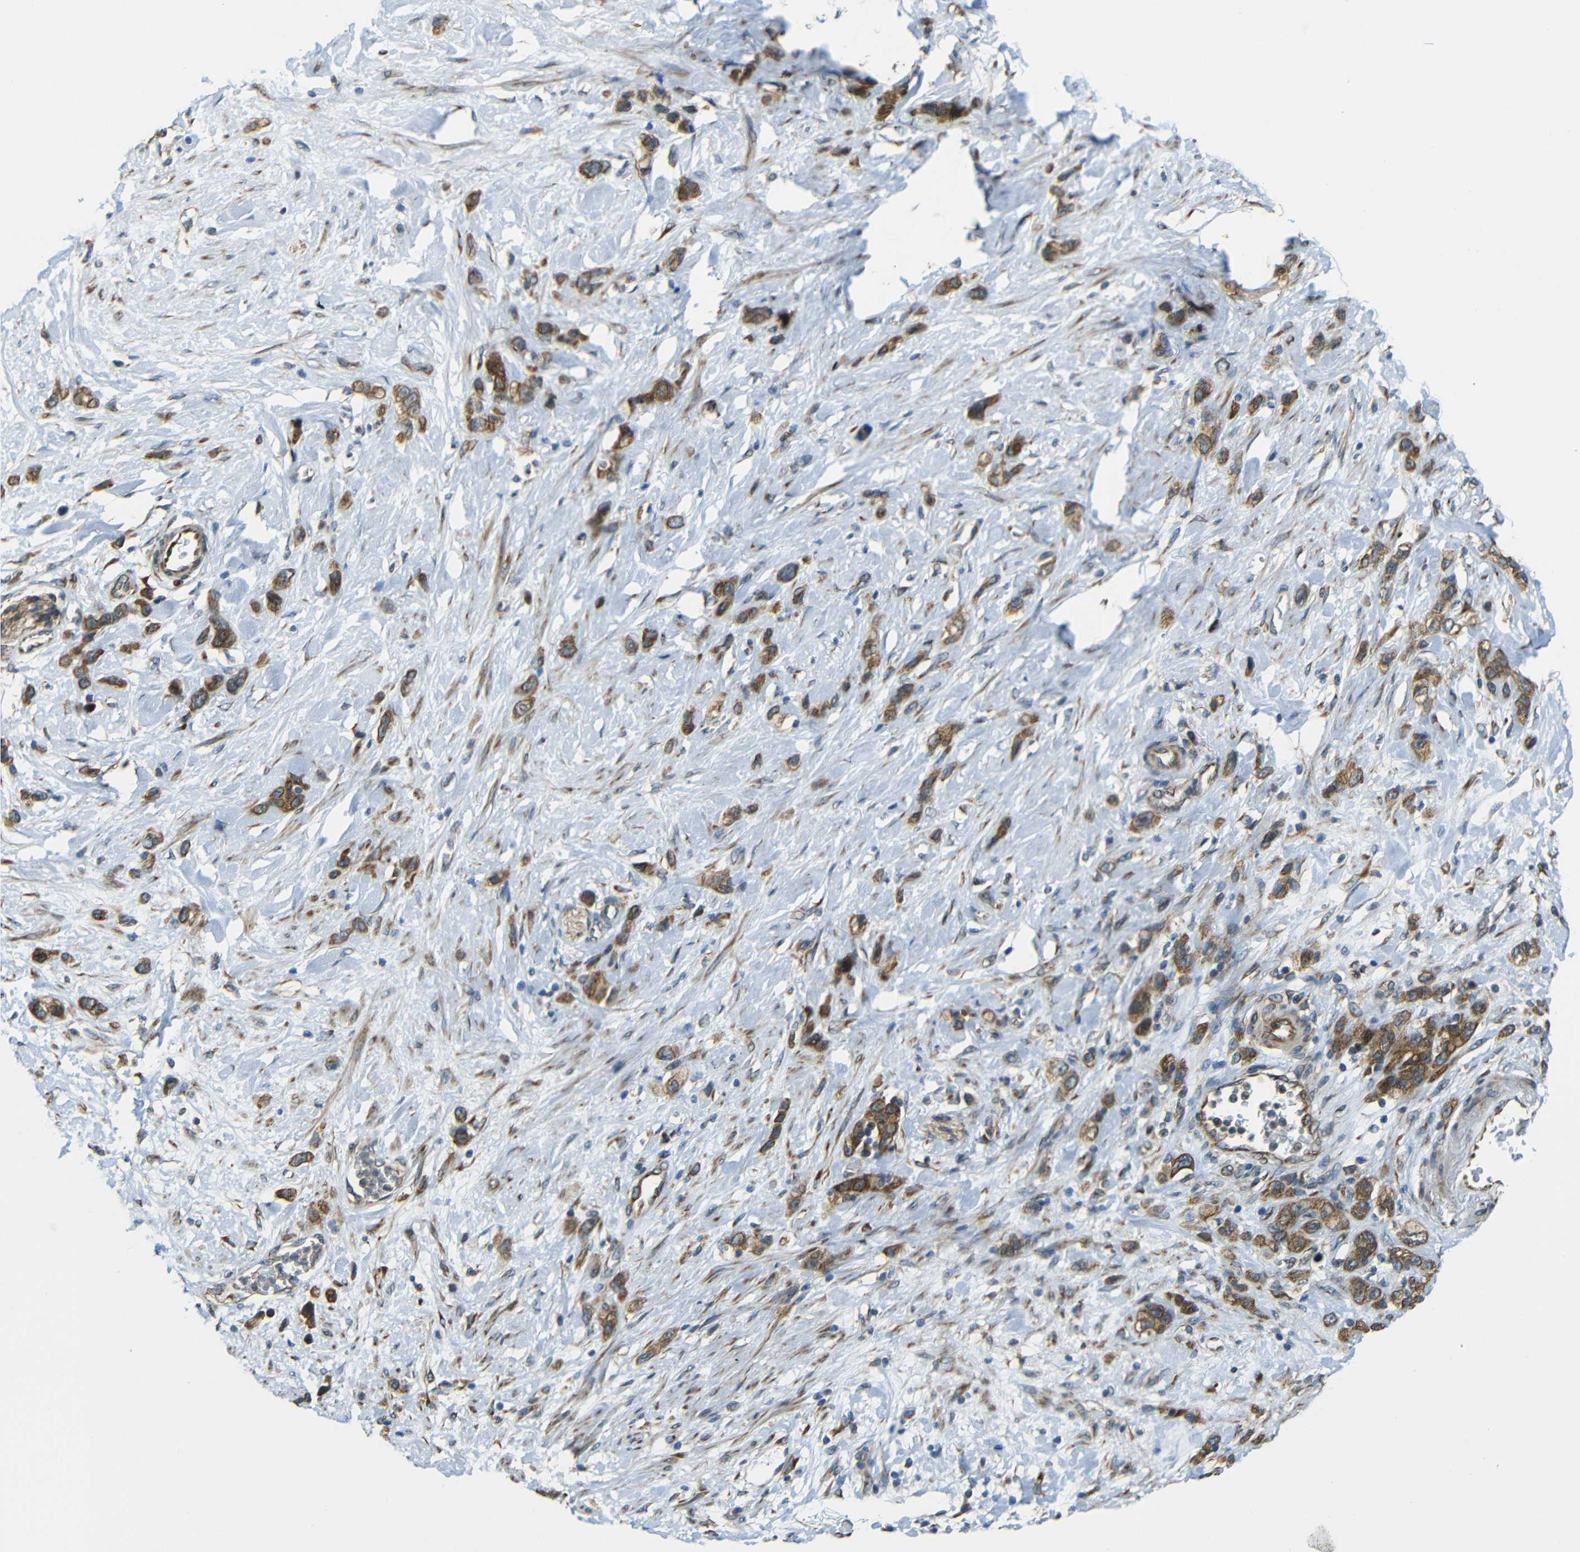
{"staining": {"intensity": "strong", "quantity": ">75%", "location": "cytoplasmic/membranous"}, "tissue": "stomach cancer", "cell_type": "Tumor cells", "image_type": "cancer", "snomed": [{"axis": "morphology", "description": "Adenocarcinoma, NOS"}, {"axis": "morphology", "description": "Adenocarcinoma, High grade"}, {"axis": "topography", "description": "Stomach, upper"}, {"axis": "topography", "description": "Stomach, lower"}], "caption": "IHC micrograph of neoplastic tissue: stomach cancer stained using IHC displays high levels of strong protein expression localized specifically in the cytoplasmic/membranous of tumor cells, appearing as a cytoplasmic/membranous brown color.", "gene": "VAPB", "patient": {"sex": "female", "age": 65}}